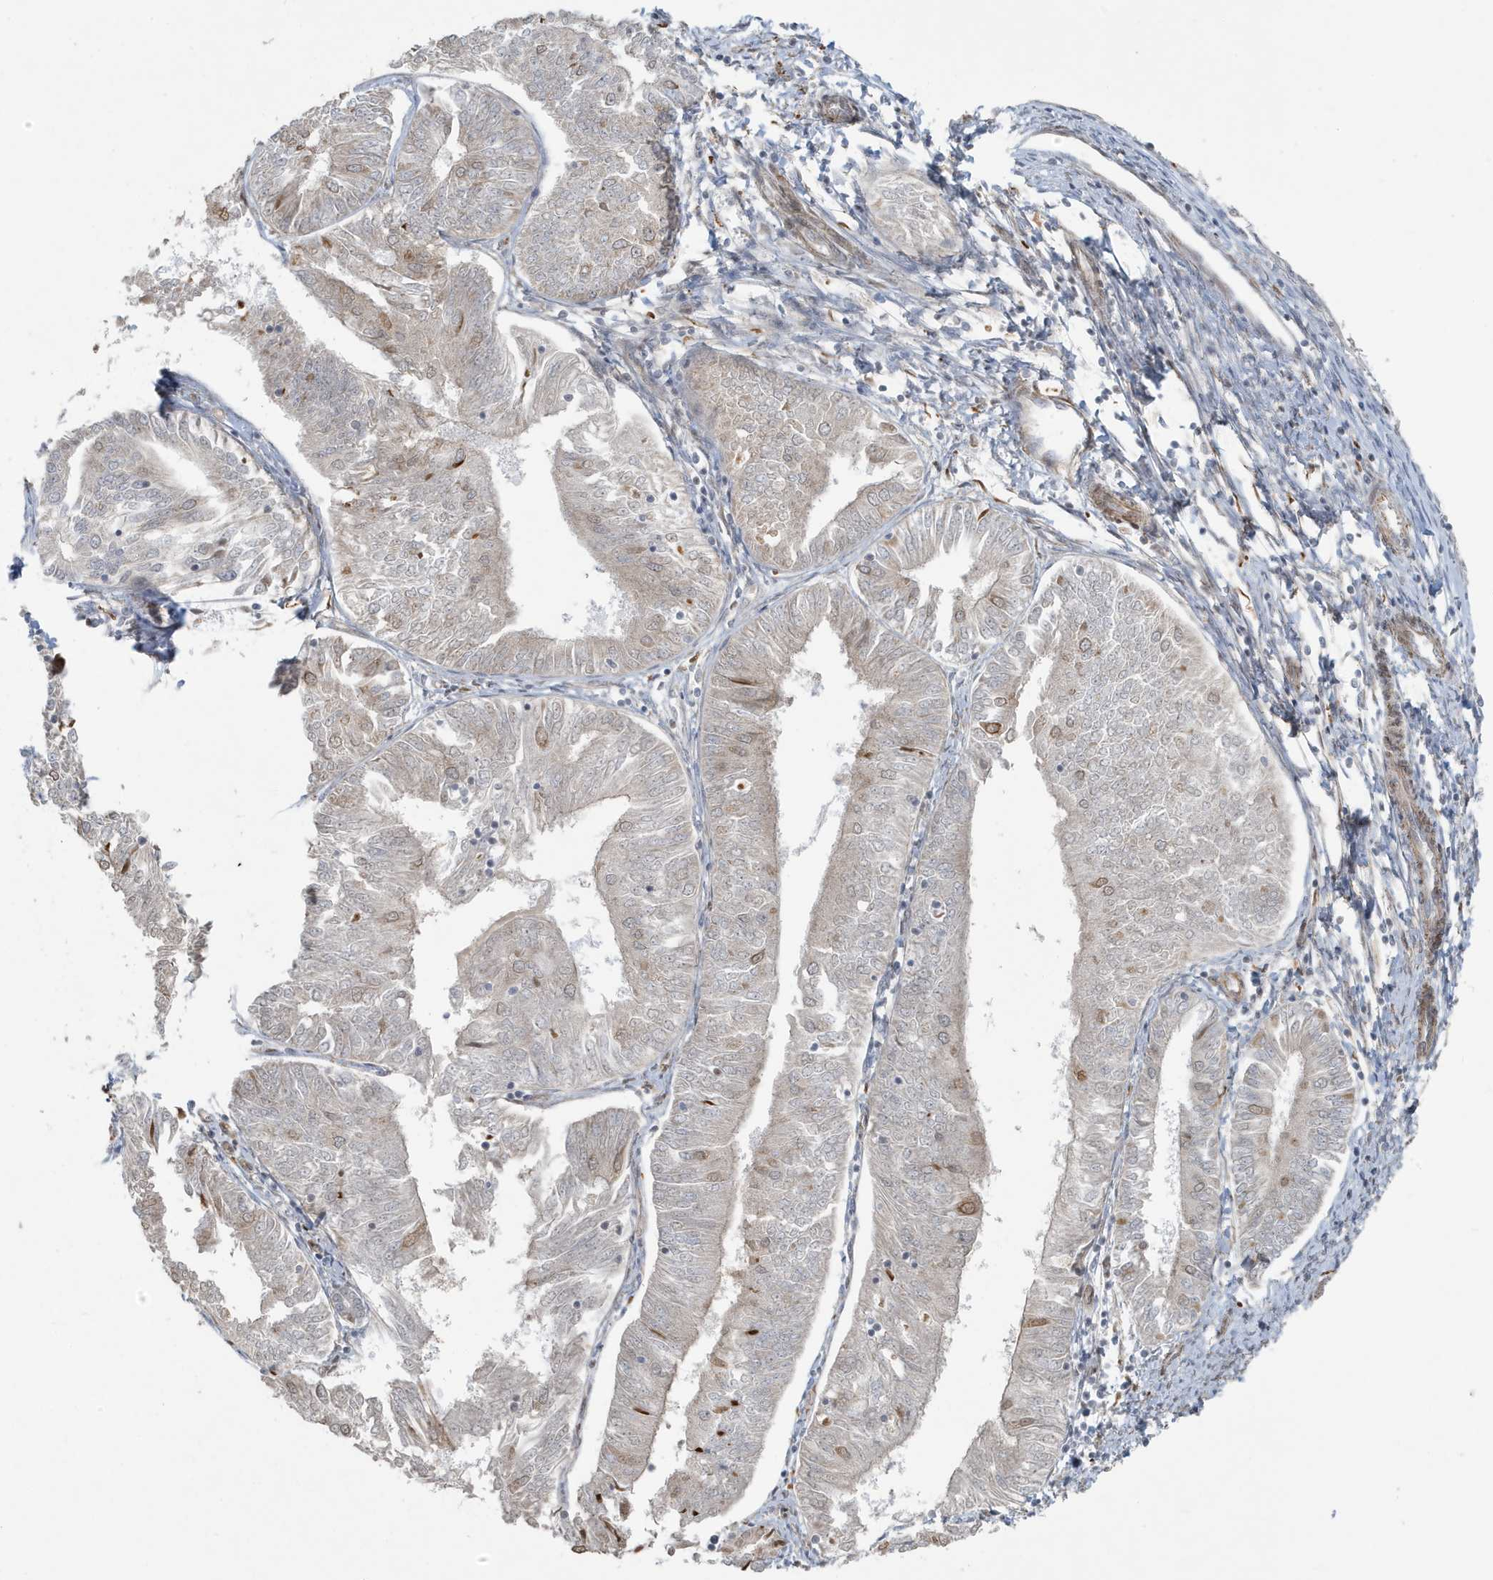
{"staining": {"intensity": "weak", "quantity": "<25%", "location": "cytoplasmic/membranous"}, "tissue": "endometrial cancer", "cell_type": "Tumor cells", "image_type": "cancer", "snomed": [{"axis": "morphology", "description": "Adenocarcinoma, NOS"}, {"axis": "topography", "description": "Endometrium"}], "caption": "Tumor cells show no significant staining in endometrial cancer. (DAB (3,3'-diaminobenzidine) immunohistochemistry, high magnification).", "gene": "CHCHD4", "patient": {"sex": "female", "age": 58}}